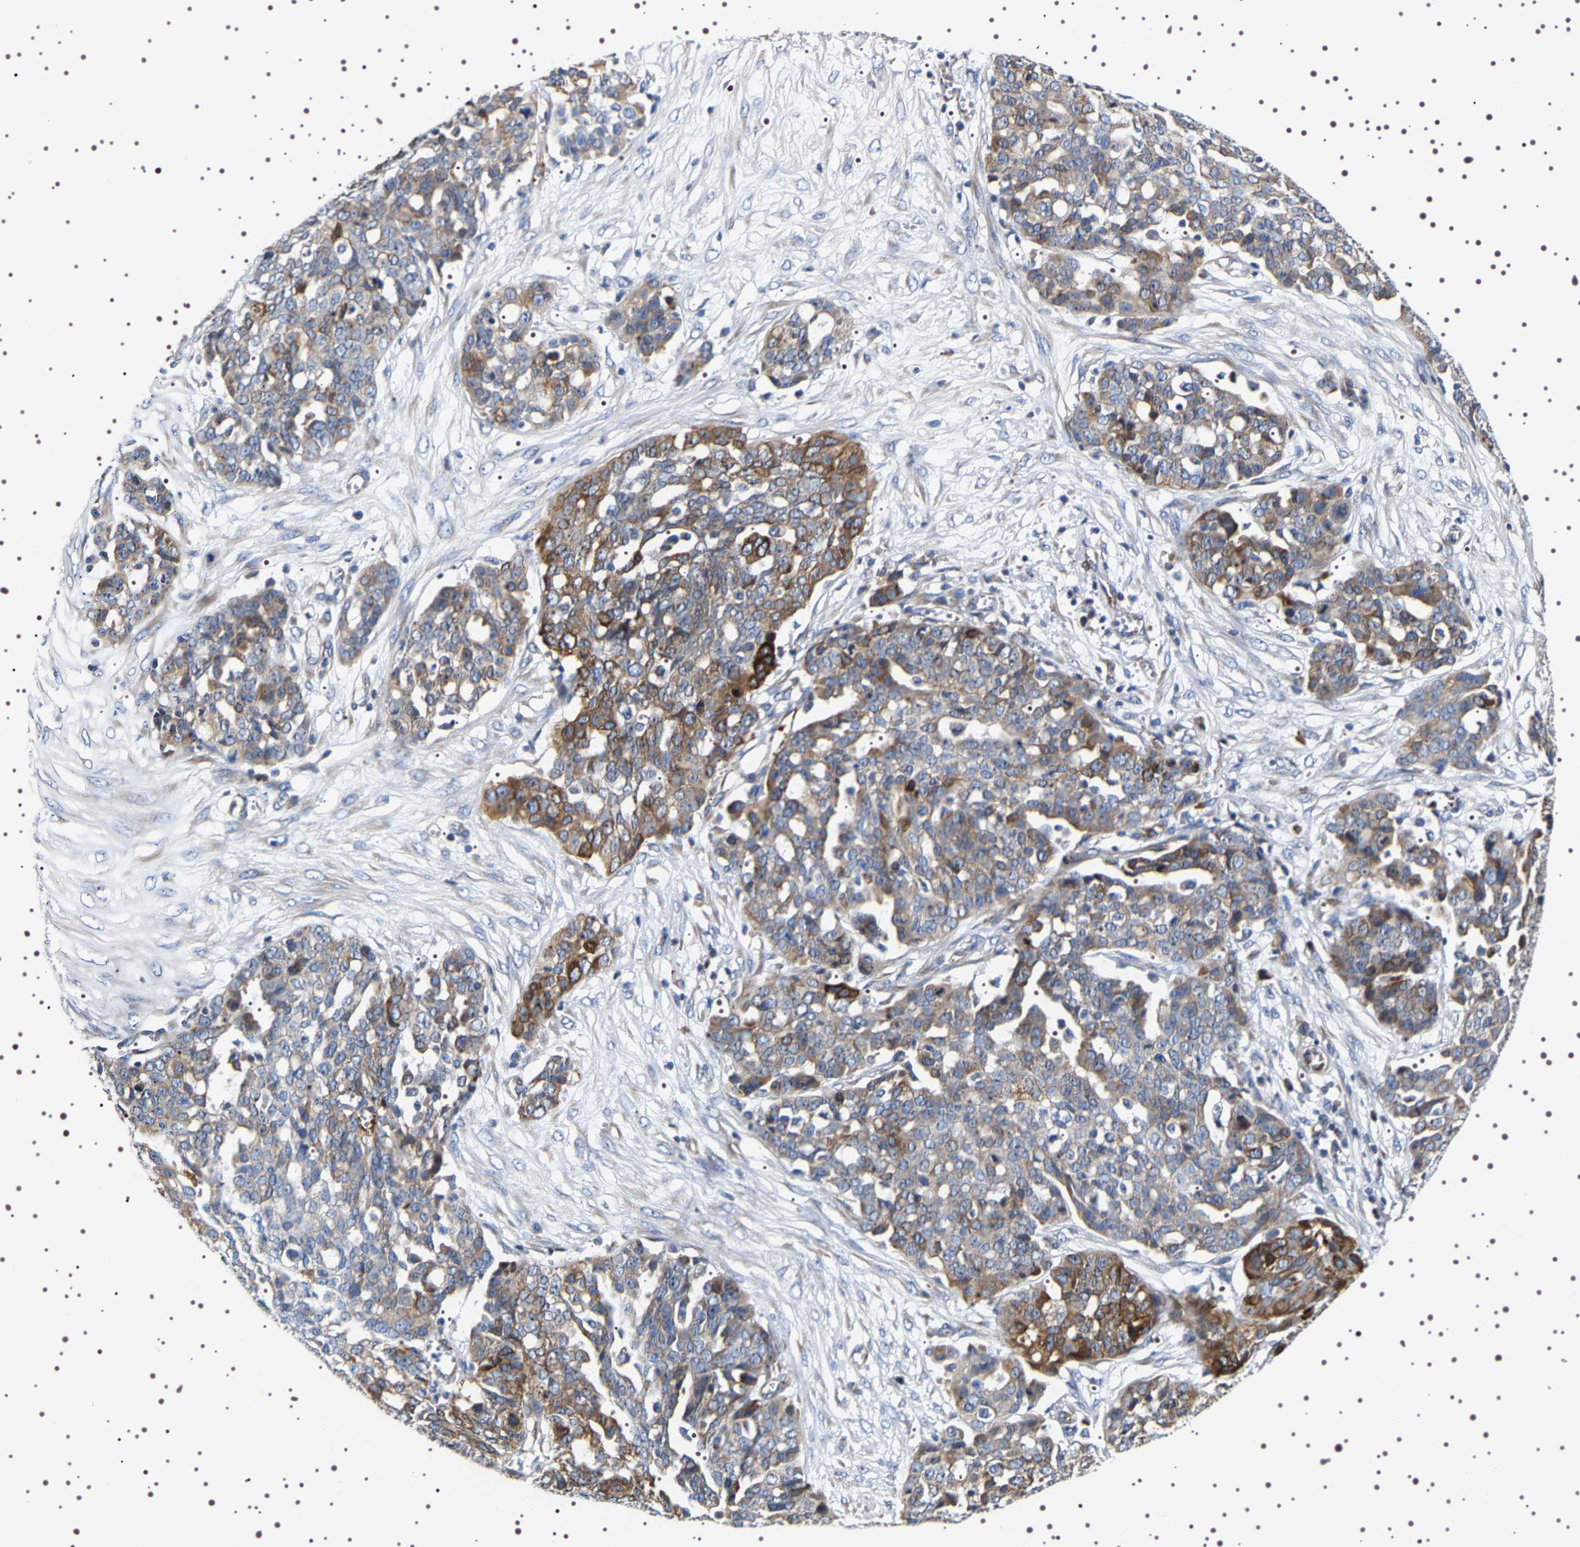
{"staining": {"intensity": "moderate", "quantity": ">75%", "location": "cytoplasmic/membranous"}, "tissue": "ovarian cancer", "cell_type": "Tumor cells", "image_type": "cancer", "snomed": [{"axis": "morphology", "description": "Cystadenocarcinoma, serous, NOS"}, {"axis": "topography", "description": "Soft tissue"}, {"axis": "topography", "description": "Ovary"}], "caption": "Immunohistochemistry (IHC) (DAB (3,3'-diaminobenzidine)) staining of human ovarian cancer (serous cystadenocarcinoma) displays moderate cytoplasmic/membranous protein positivity in about >75% of tumor cells.", "gene": "SQLE", "patient": {"sex": "female", "age": 57}}